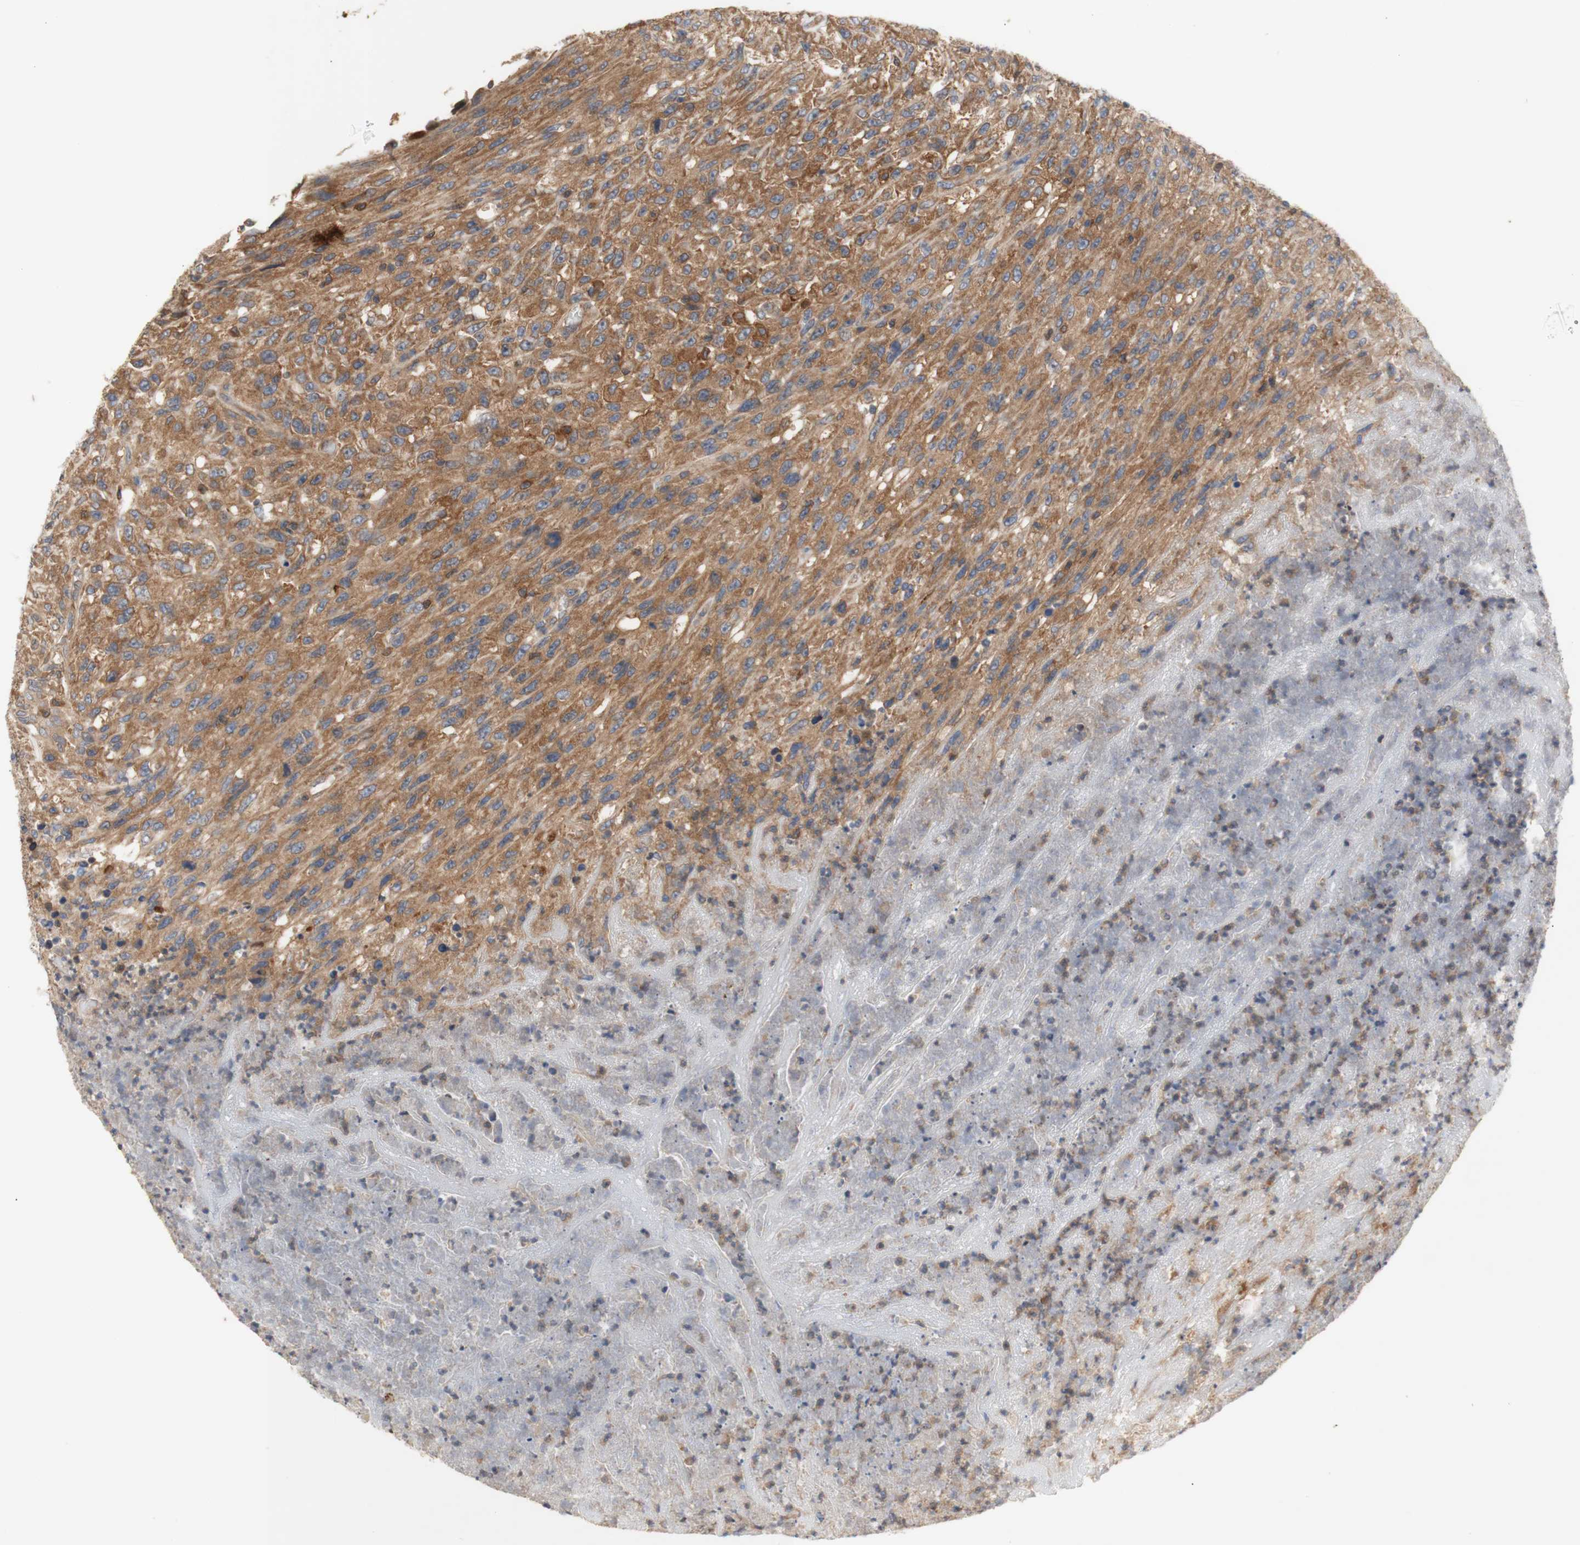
{"staining": {"intensity": "strong", "quantity": ">75%", "location": "cytoplasmic/membranous"}, "tissue": "urothelial cancer", "cell_type": "Tumor cells", "image_type": "cancer", "snomed": [{"axis": "morphology", "description": "Urothelial carcinoma, High grade"}, {"axis": "topography", "description": "Urinary bladder"}], "caption": "The immunohistochemical stain highlights strong cytoplasmic/membranous expression in tumor cells of urothelial cancer tissue. Using DAB (3,3'-diaminobenzidine) (brown) and hematoxylin (blue) stains, captured at high magnification using brightfield microscopy.", "gene": "IKBKG", "patient": {"sex": "male", "age": 66}}